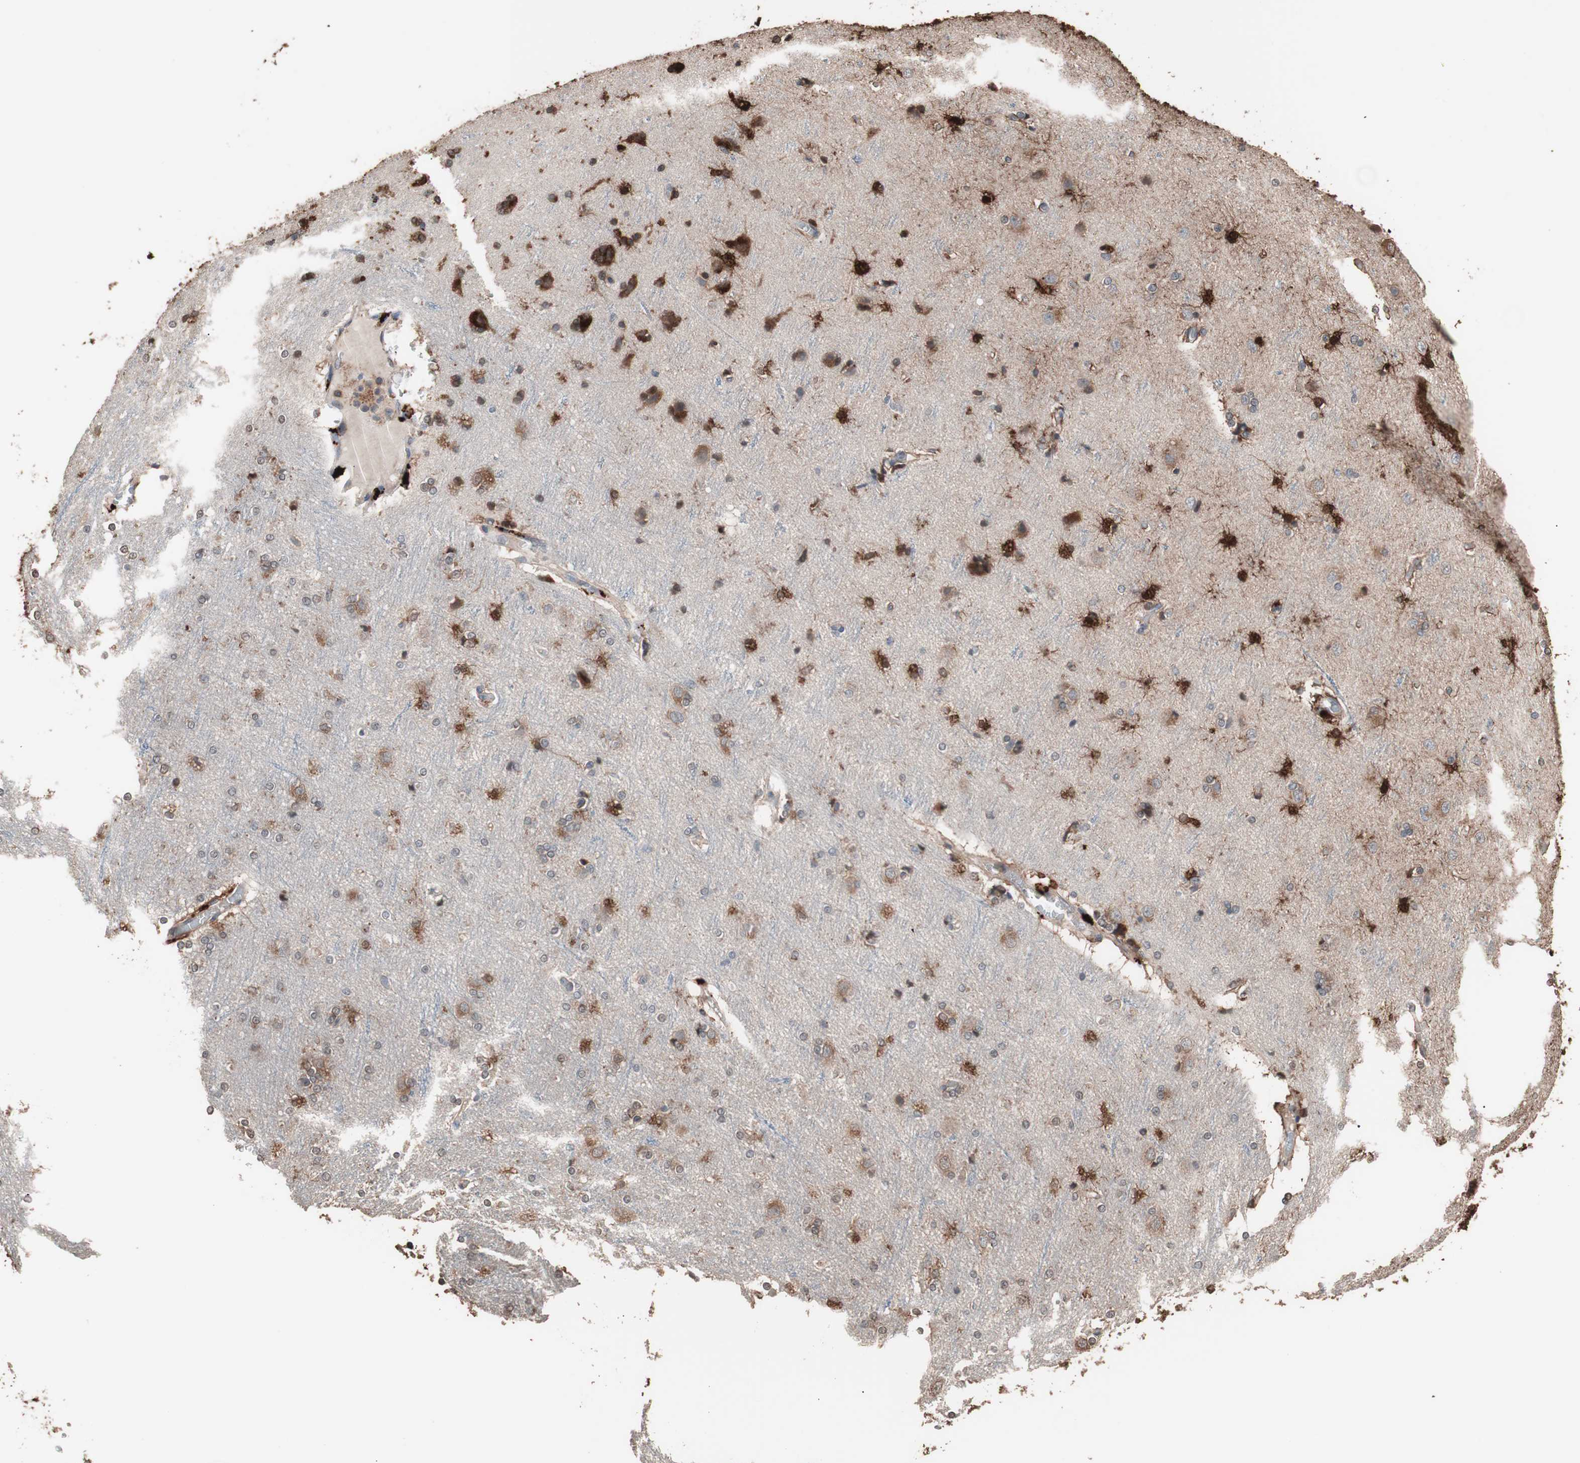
{"staining": {"intensity": "weak", "quantity": ">75%", "location": "cytoplasmic/membranous"}, "tissue": "cerebral cortex", "cell_type": "Endothelial cells", "image_type": "normal", "snomed": [{"axis": "morphology", "description": "Normal tissue, NOS"}, {"axis": "topography", "description": "Cerebral cortex"}], "caption": "High-power microscopy captured an immunohistochemistry histopathology image of unremarkable cerebral cortex, revealing weak cytoplasmic/membranous positivity in approximately >75% of endothelial cells.", "gene": "CCT3", "patient": {"sex": "female", "age": 54}}